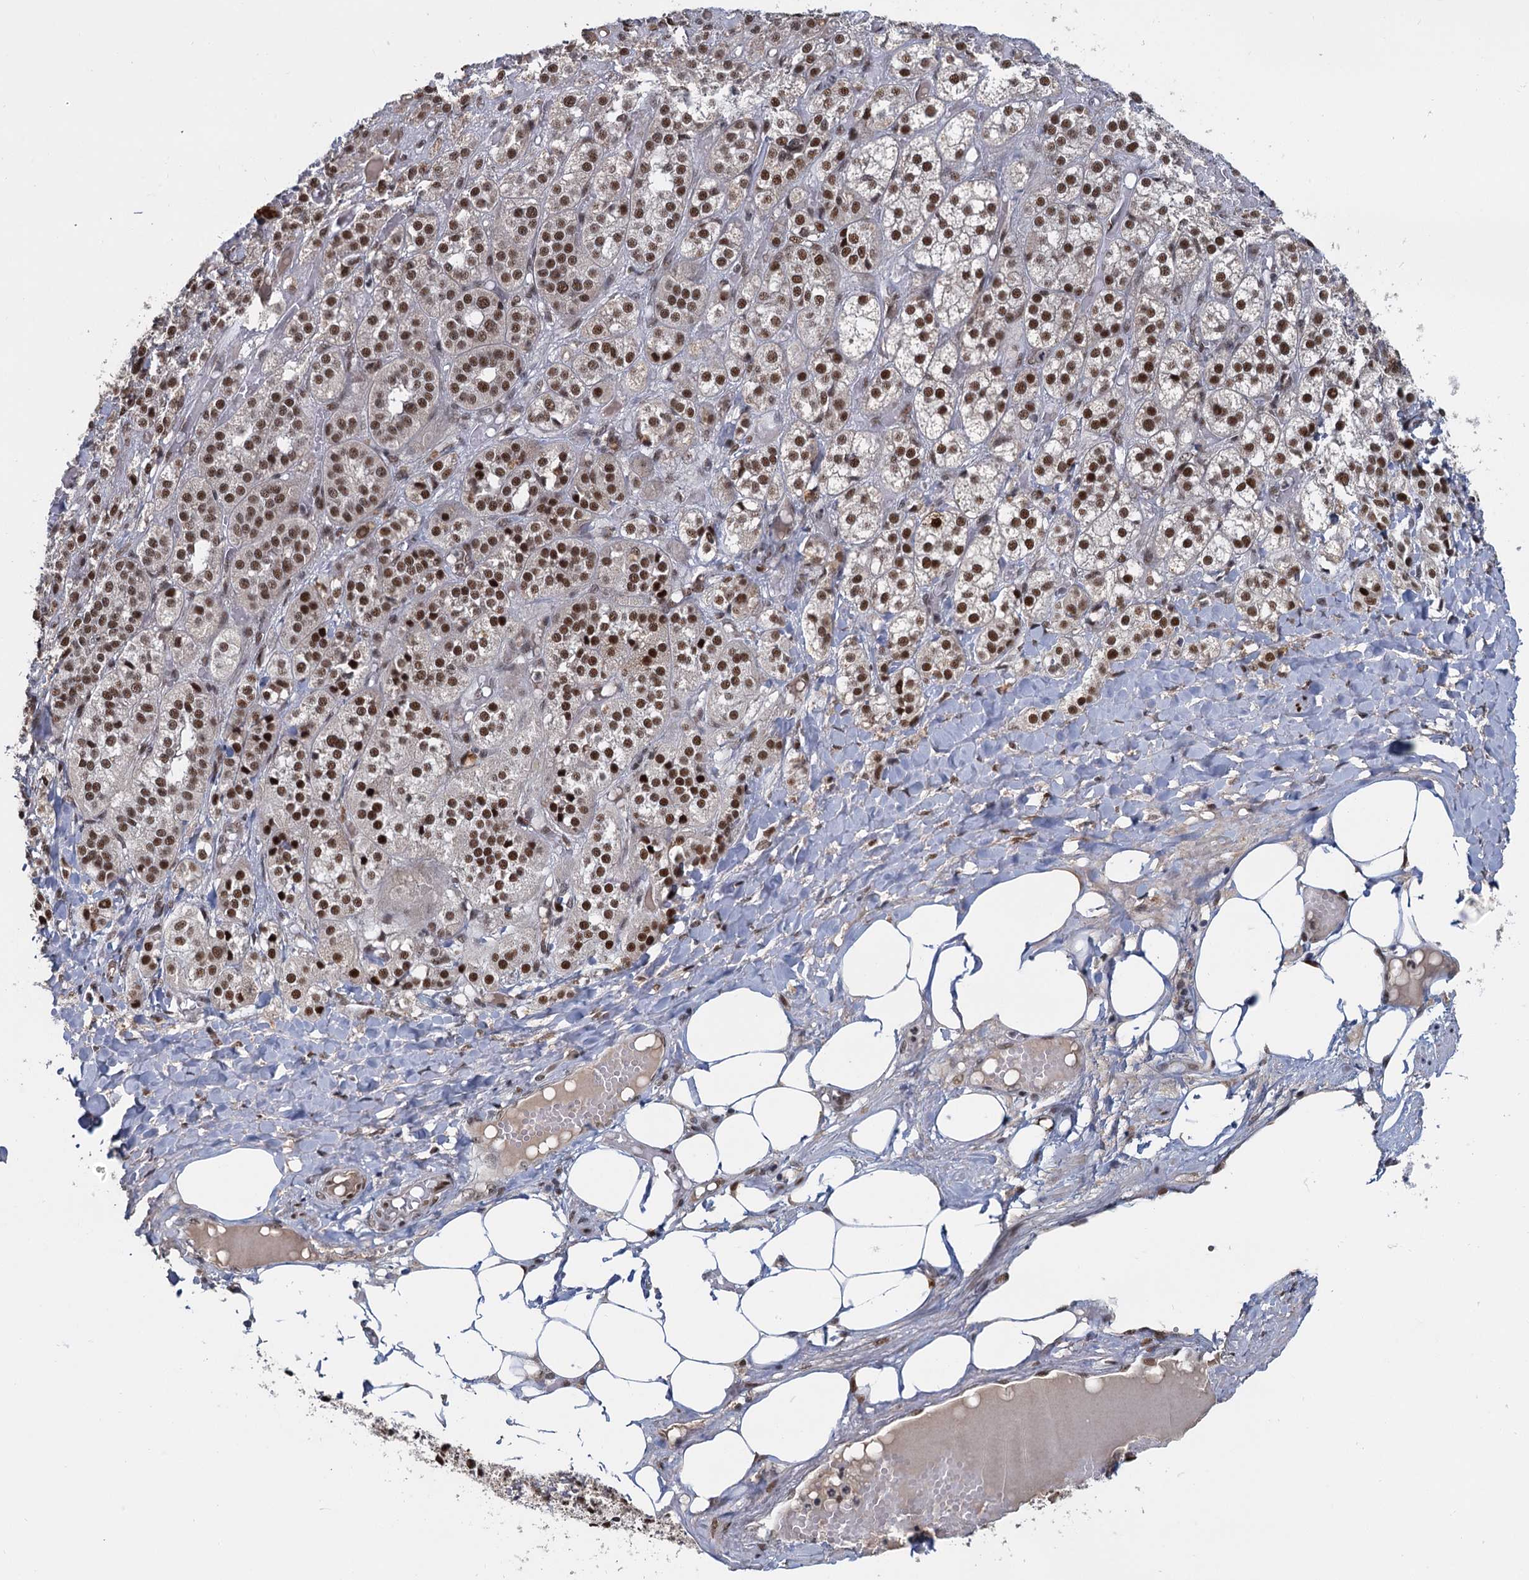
{"staining": {"intensity": "strong", "quantity": ">75%", "location": "cytoplasmic/membranous,nuclear"}, "tissue": "adrenal gland", "cell_type": "Glandular cells", "image_type": "normal", "snomed": [{"axis": "morphology", "description": "Normal tissue, NOS"}, {"axis": "topography", "description": "Adrenal gland"}], "caption": "This is a histology image of IHC staining of unremarkable adrenal gland, which shows strong expression in the cytoplasmic/membranous,nuclear of glandular cells.", "gene": "WBP4", "patient": {"sex": "female", "age": 61}}